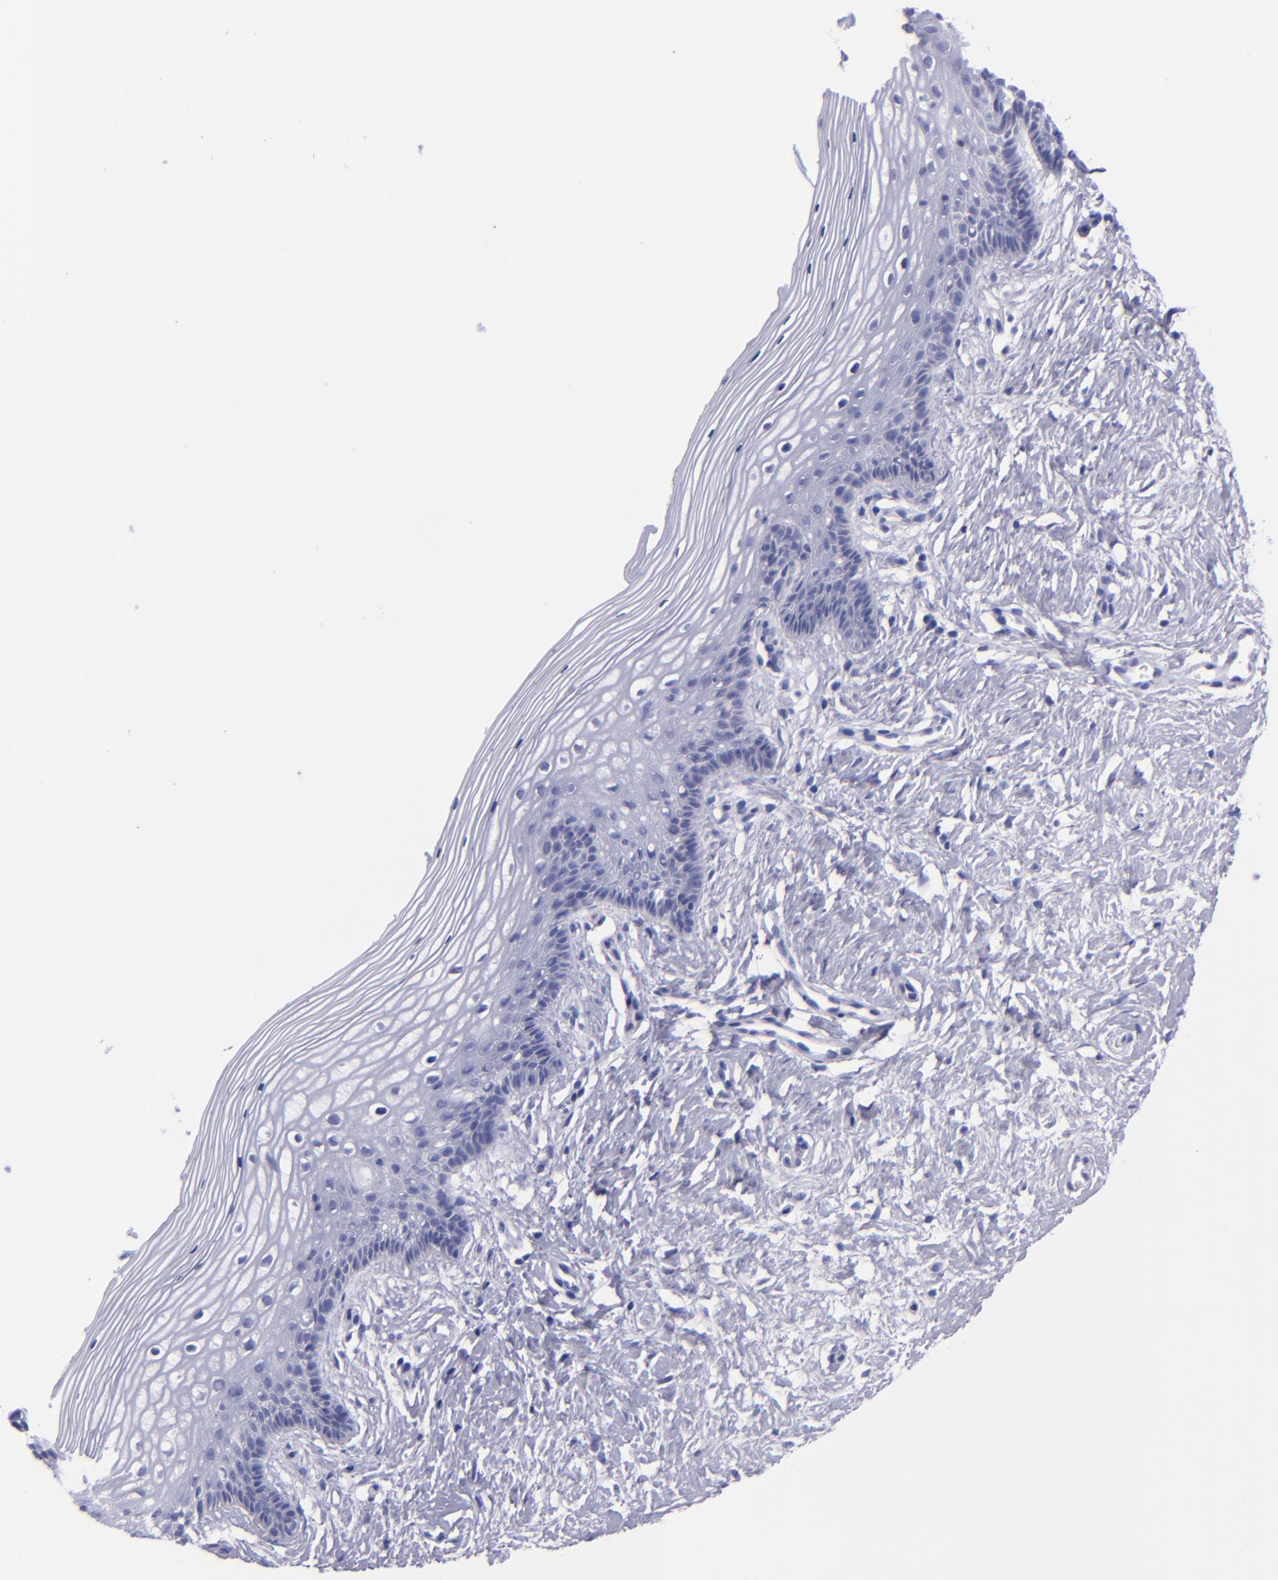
{"staining": {"intensity": "negative", "quantity": "none", "location": "none"}, "tissue": "vagina", "cell_type": "Squamous epithelial cells", "image_type": "normal", "snomed": [{"axis": "morphology", "description": "Normal tissue, NOS"}, {"axis": "topography", "description": "Vagina"}], "caption": "High power microscopy micrograph of an immunohistochemistry micrograph of normal vagina, revealing no significant expression in squamous epithelial cells. (IHC, brightfield microscopy, high magnification).", "gene": "CD37", "patient": {"sex": "female", "age": 46}}